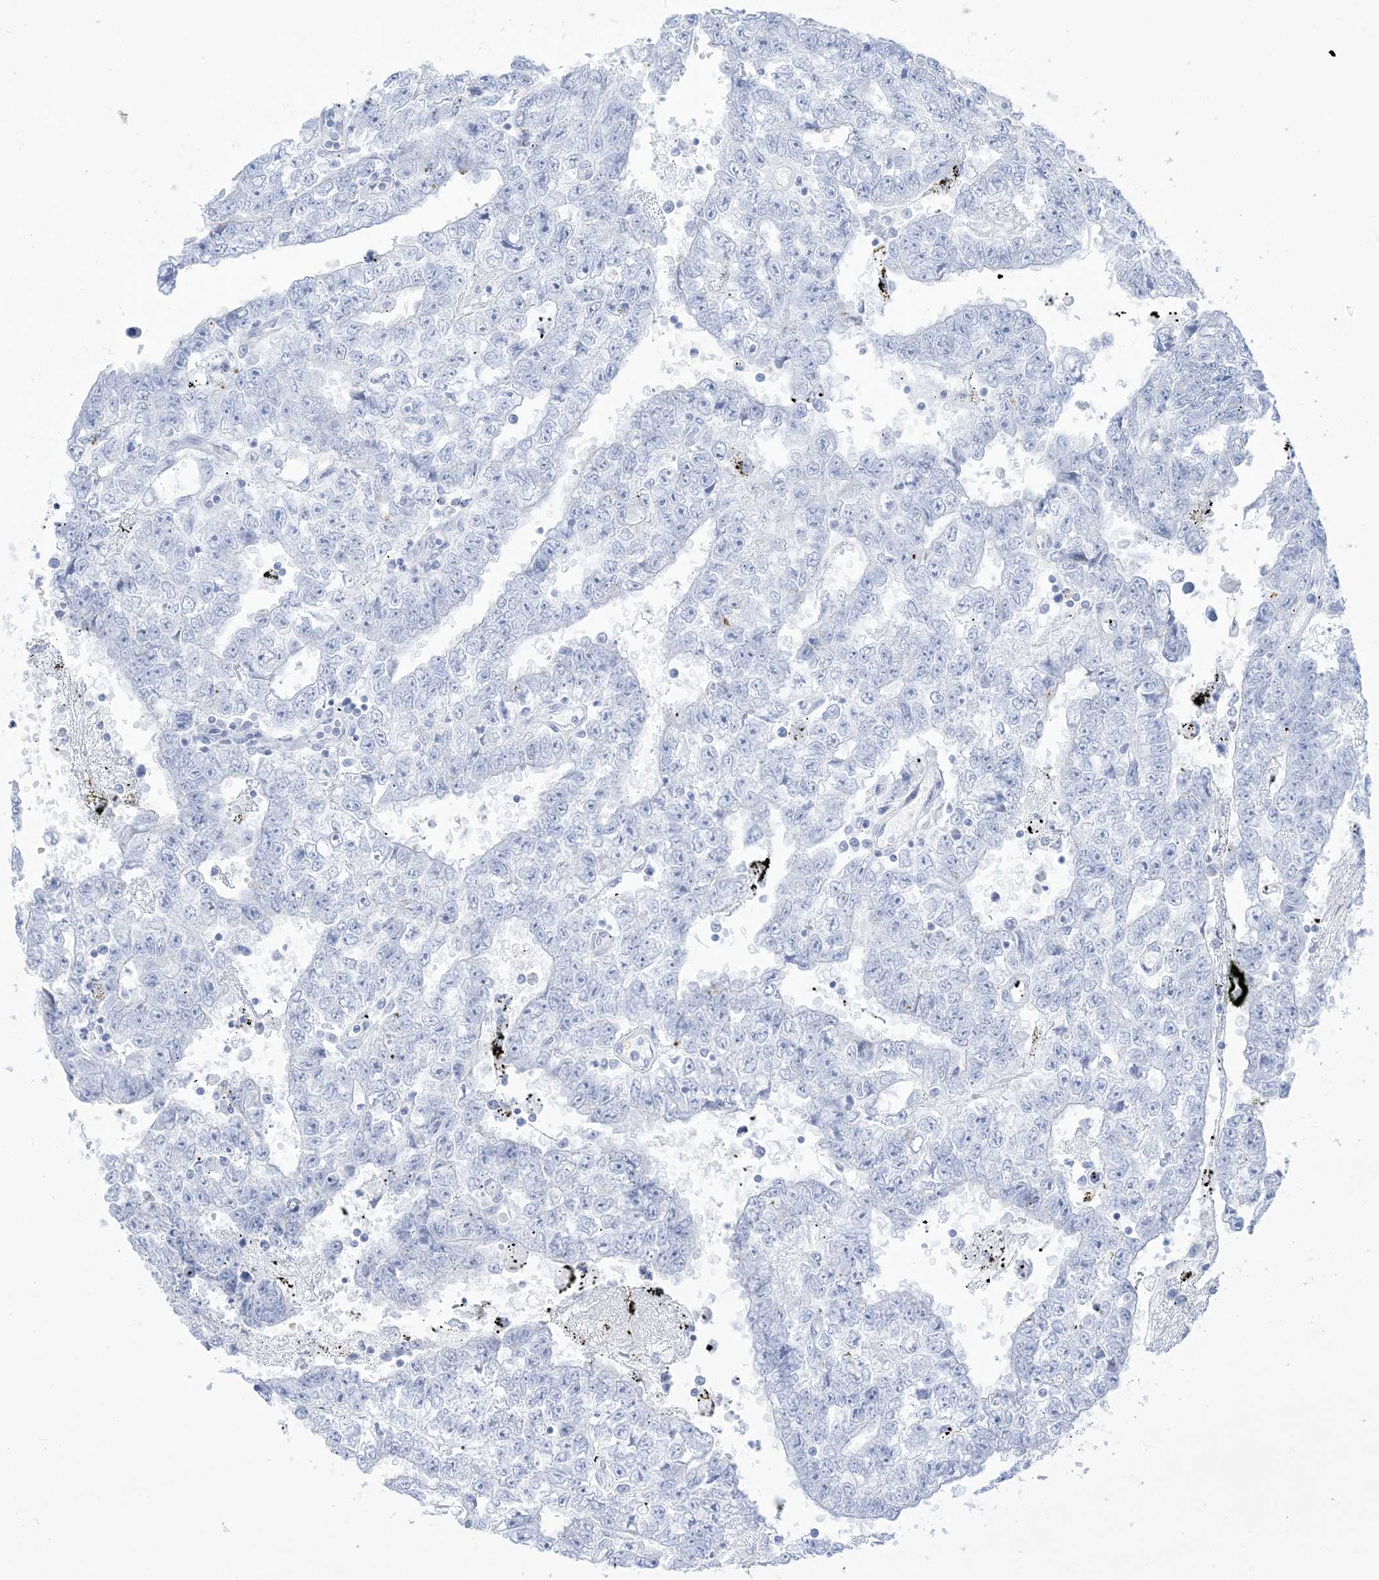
{"staining": {"intensity": "negative", "quantity": "none", "location": "none"}, "tissue": "testis cancer", "cell_type": "Tumor cells", "image_type": "cancer", "snomed": [{"axis": "morphology", "description": "Carcinoma, Embryonal, NOS"}, {"axis": "topography", "description": "Testis"}], "caption": "Protein analysis of testis embryonal carcinoma exhibits no significant staining in tumor cells. Brightfield microscopy of IHC stained with DAB (brown) and hematoxylin (blue), captured at high magnification.", "gene": "B3GNT7", "patient": {"sex": "male", "age": 25}}